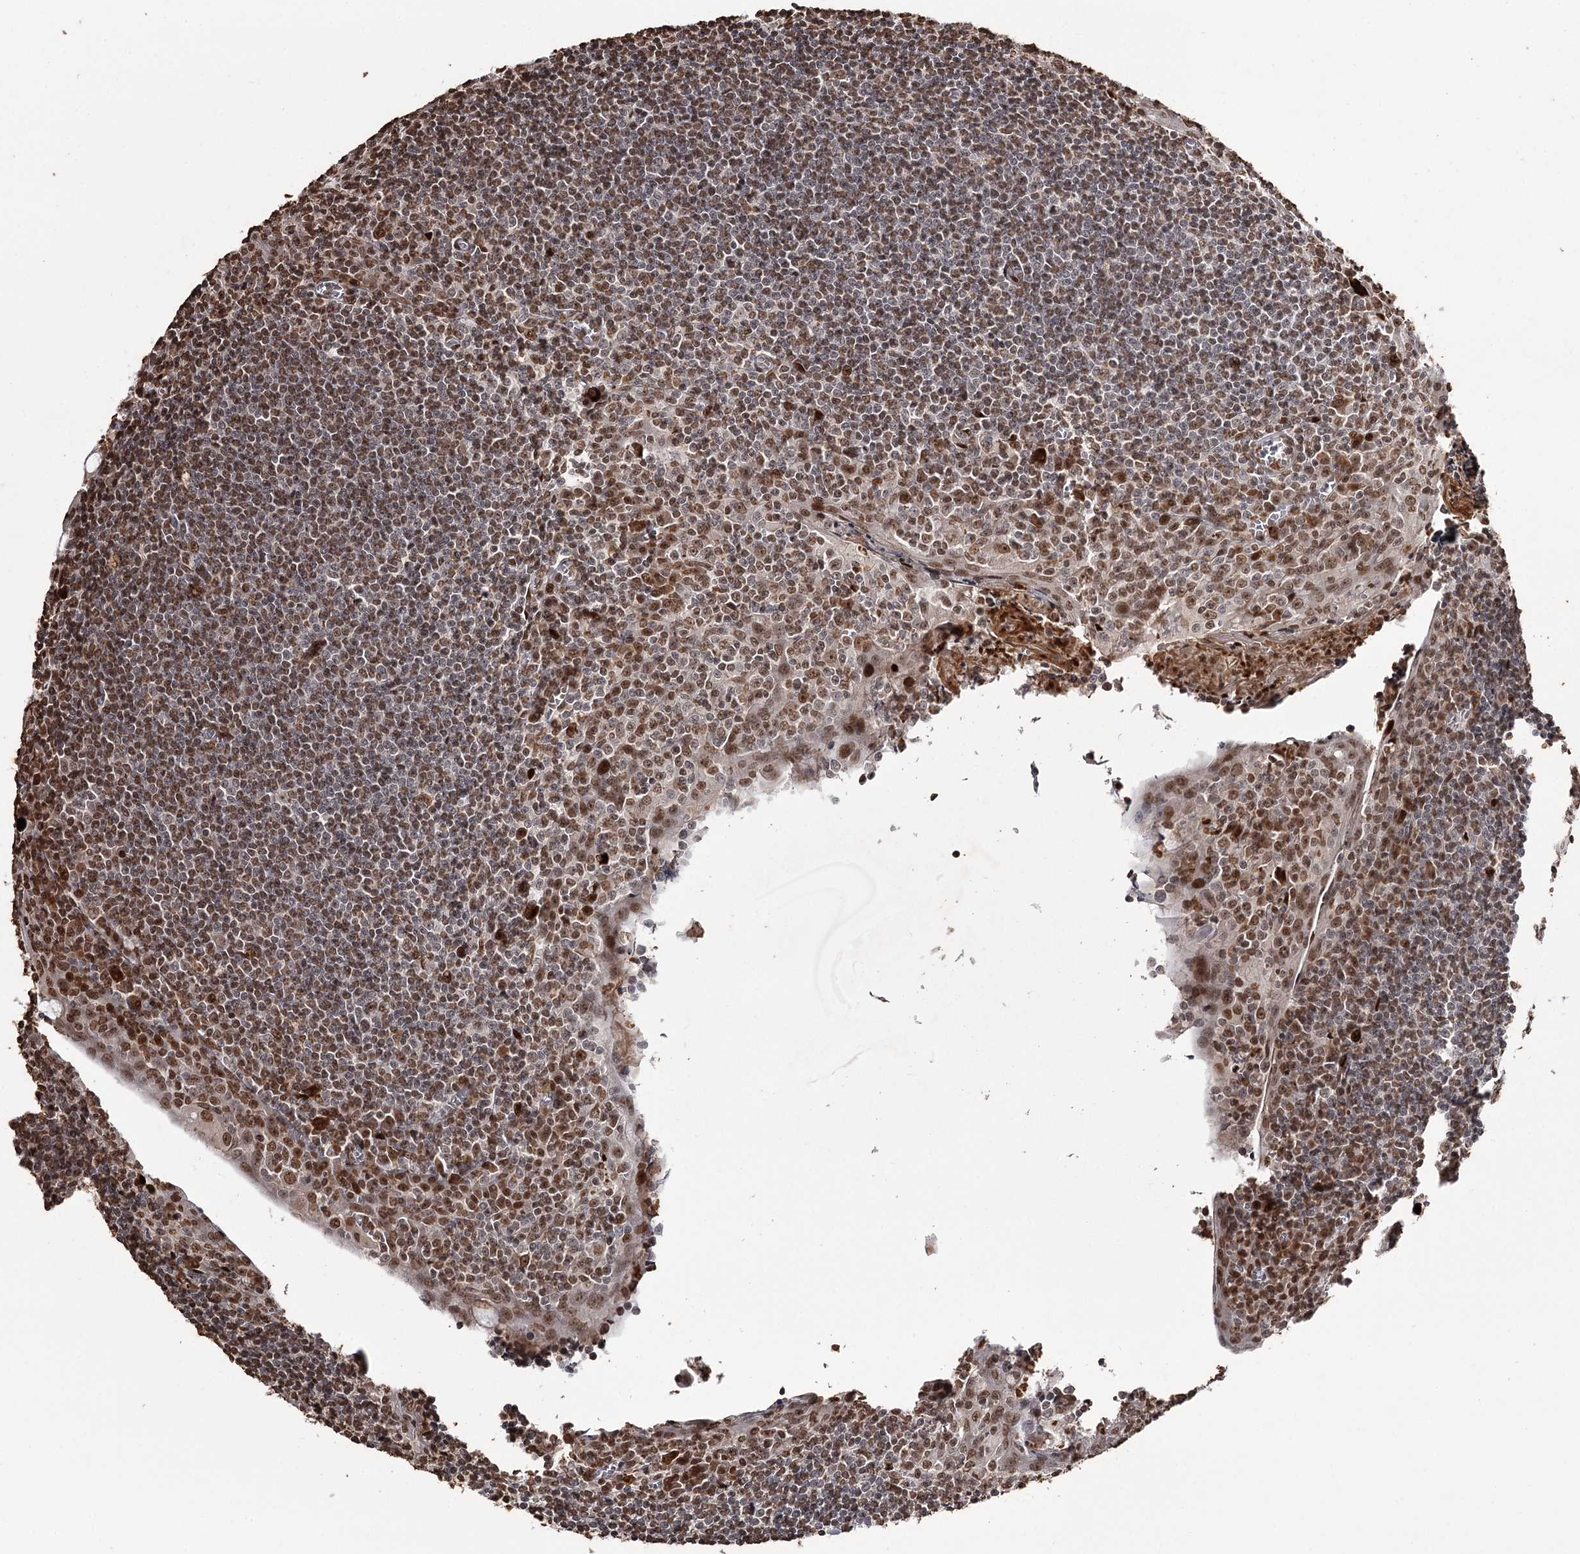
{"staining": {"intensity": "moderate", "quantity": ">75%", "location": "nuclear"}, "tissue": "tonsil", "cell_type": "Germinal center cells", "image_type": "normal", "snomed": [{"axis": "morphology", "description": "Normal tissue, NOS"}, {"axis": "topography", "description": "Tonsil"}], "caption": "High-power microscopy captured an IHC image of normal tonsil, revealing moderate nuclear expression in about >75% of germinal center cells. The staining is performed using DAB (3,3'-diaminobenzidine) brown chromogen to label protein expression. The nuclei are counter-stained blue using hematoxylin.", "gene": "THYN1", "patient": {"sex": "male", "age": 27}}